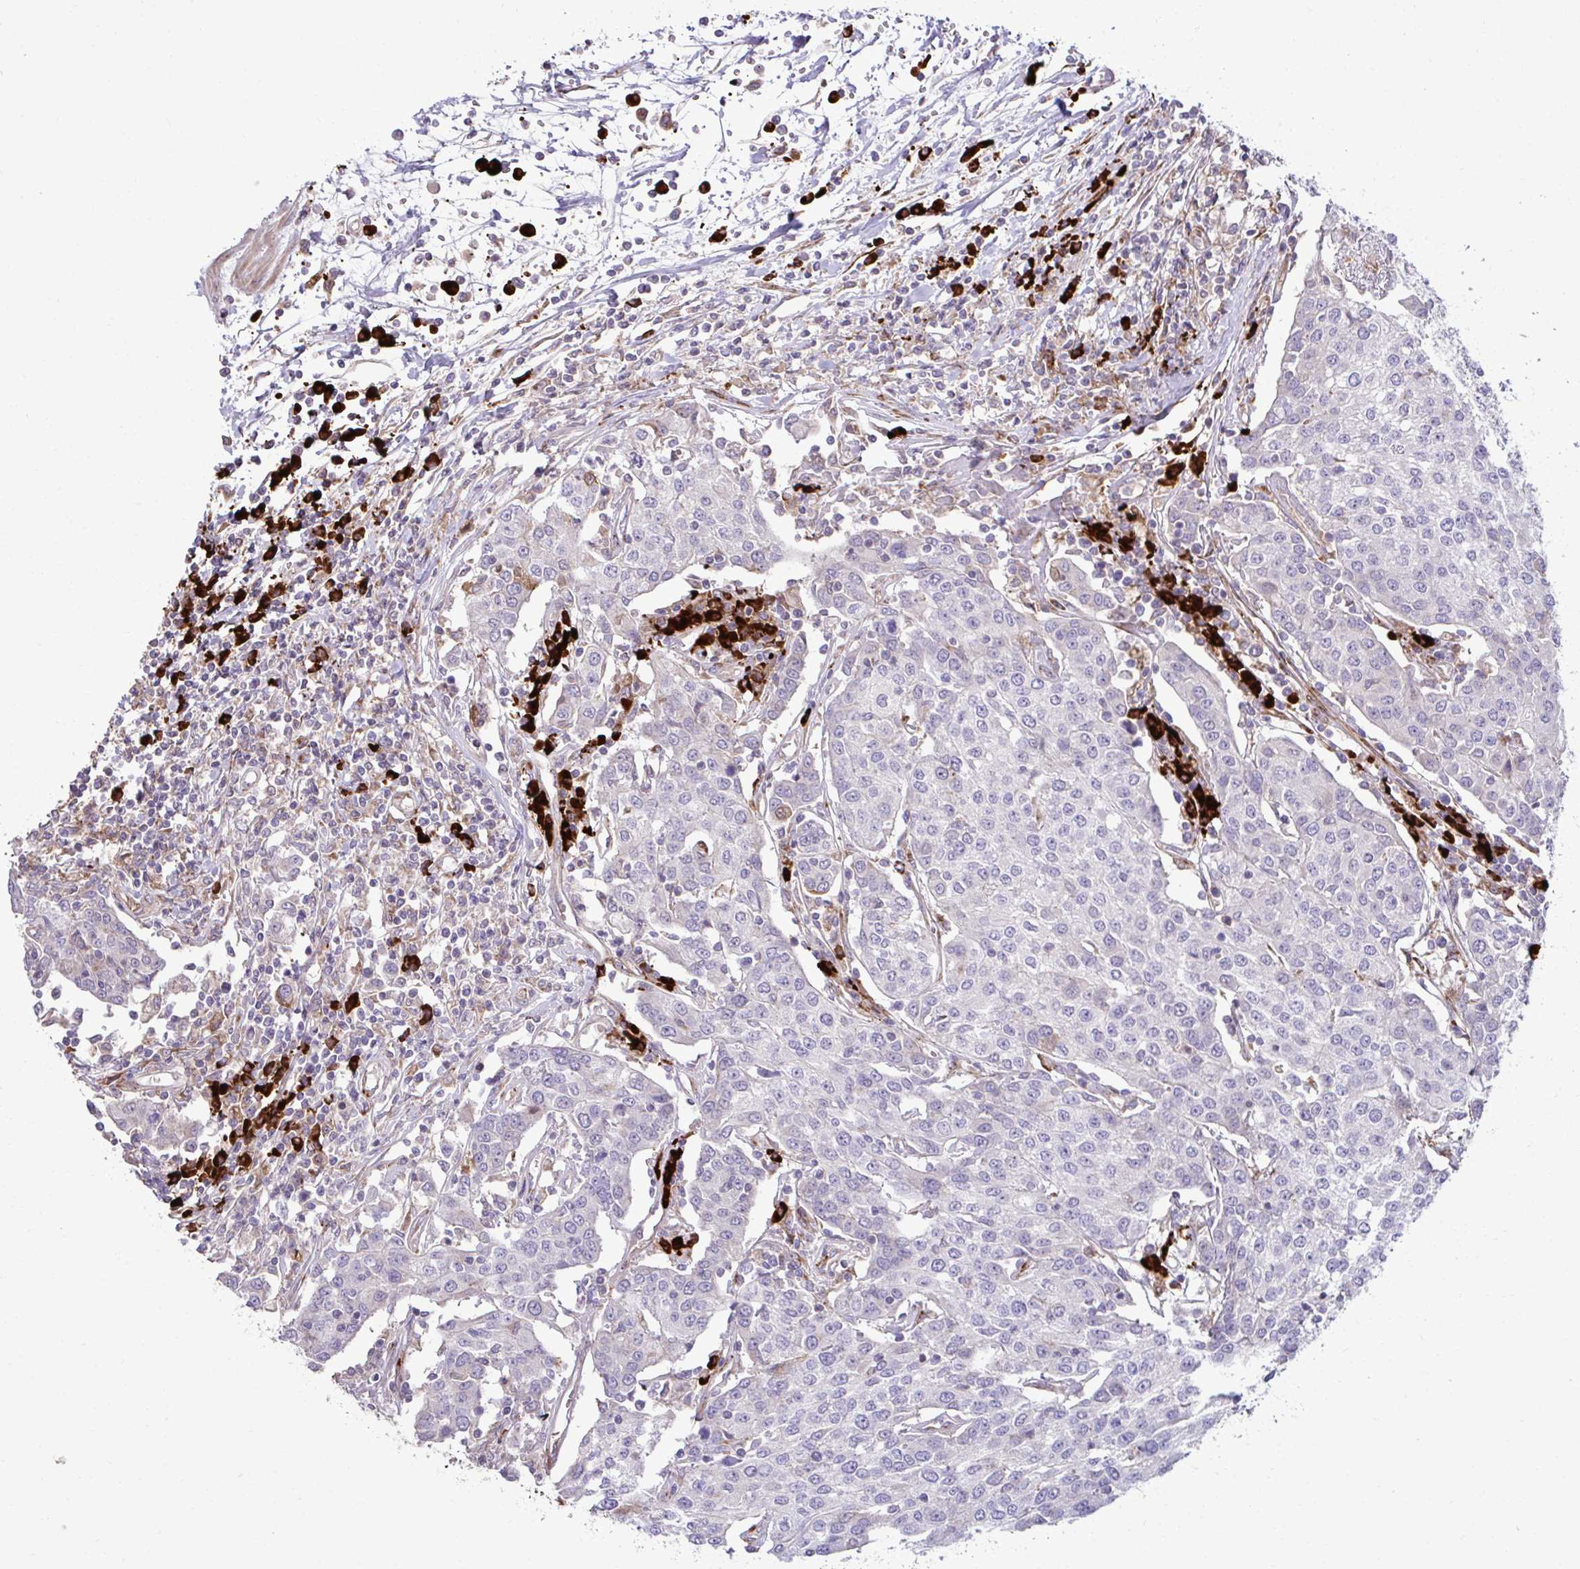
{"staining": {"intensity": "negative", "quantity": "none", "location": "none"}, "tissue": "urothelial cancer", "cell_type": "Tumor cells", "image_type": "cancer", "snomed": [{"axis": "morphology", "description": "Urothelial carcinoma, High grade"}, {"axis": "topography", "description": "Urinary bladder"}], "caption": "This is an immunohistochemistry (IHC) histopathology image of human urothelial cancer. There is no positivity in tumor cells.", "gene": "LIMS1", "patient": {"sex": "female", "age": 85}}